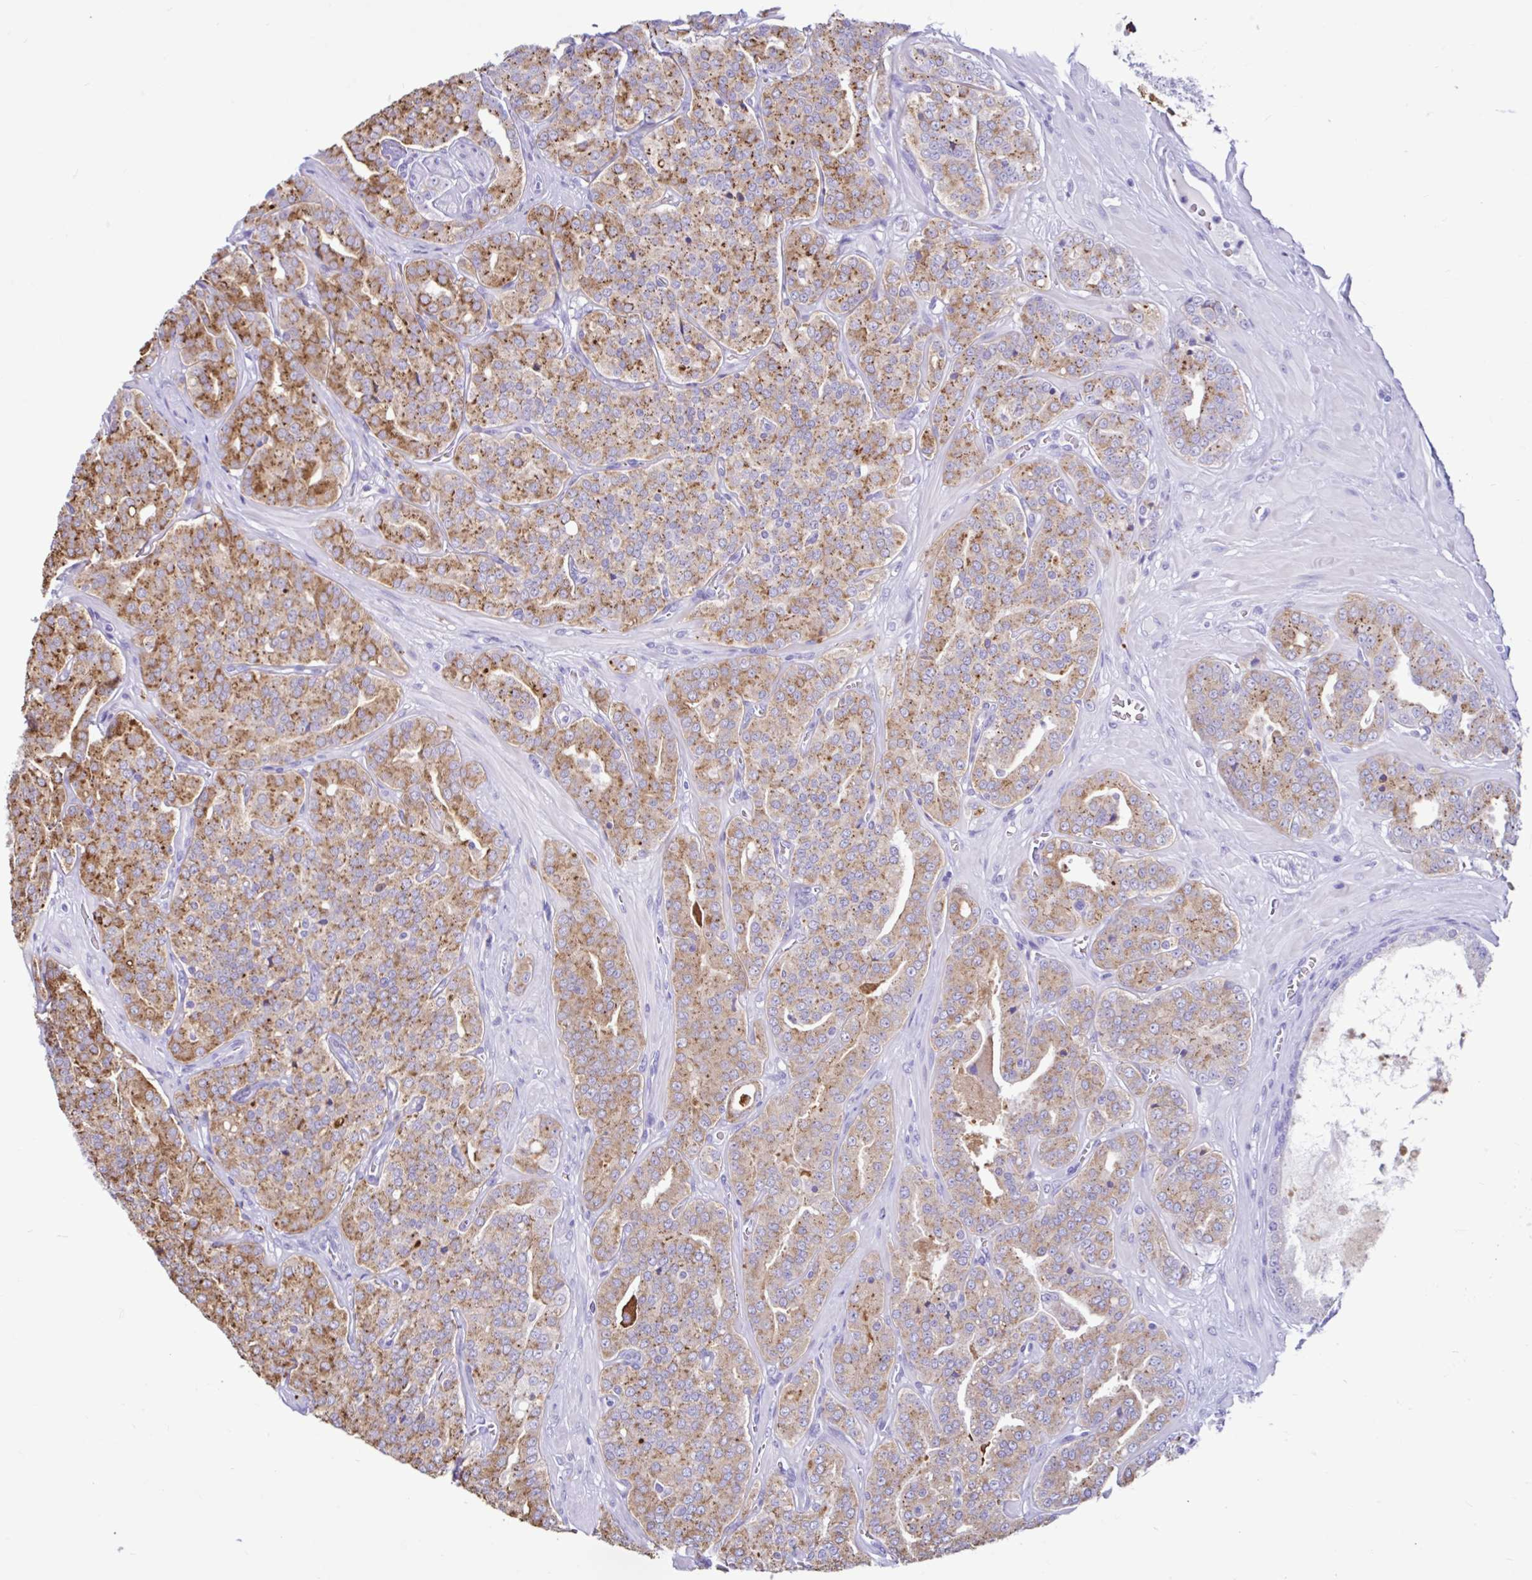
{"staining": {"intensity": "moderate", "quantity": "25%-75%", "location": "cytoplasmic/membranous"}, "tissue": "prostate cancer", "cell_type": "Tumor cells", "image_type": "cancer", "snomed": [{"axis": "morphology", "description": "Adenocarcinoma, High grade"}, {"axis": "topography", "description": "Prostate"}], "caption": "Prostate cancer tissue reveals moderate cytoplasmic/membranous staining in about 25%-75% of tumor cells", "gene": "CYP19A1", "patient": {"sex": "male", "age": 66}}